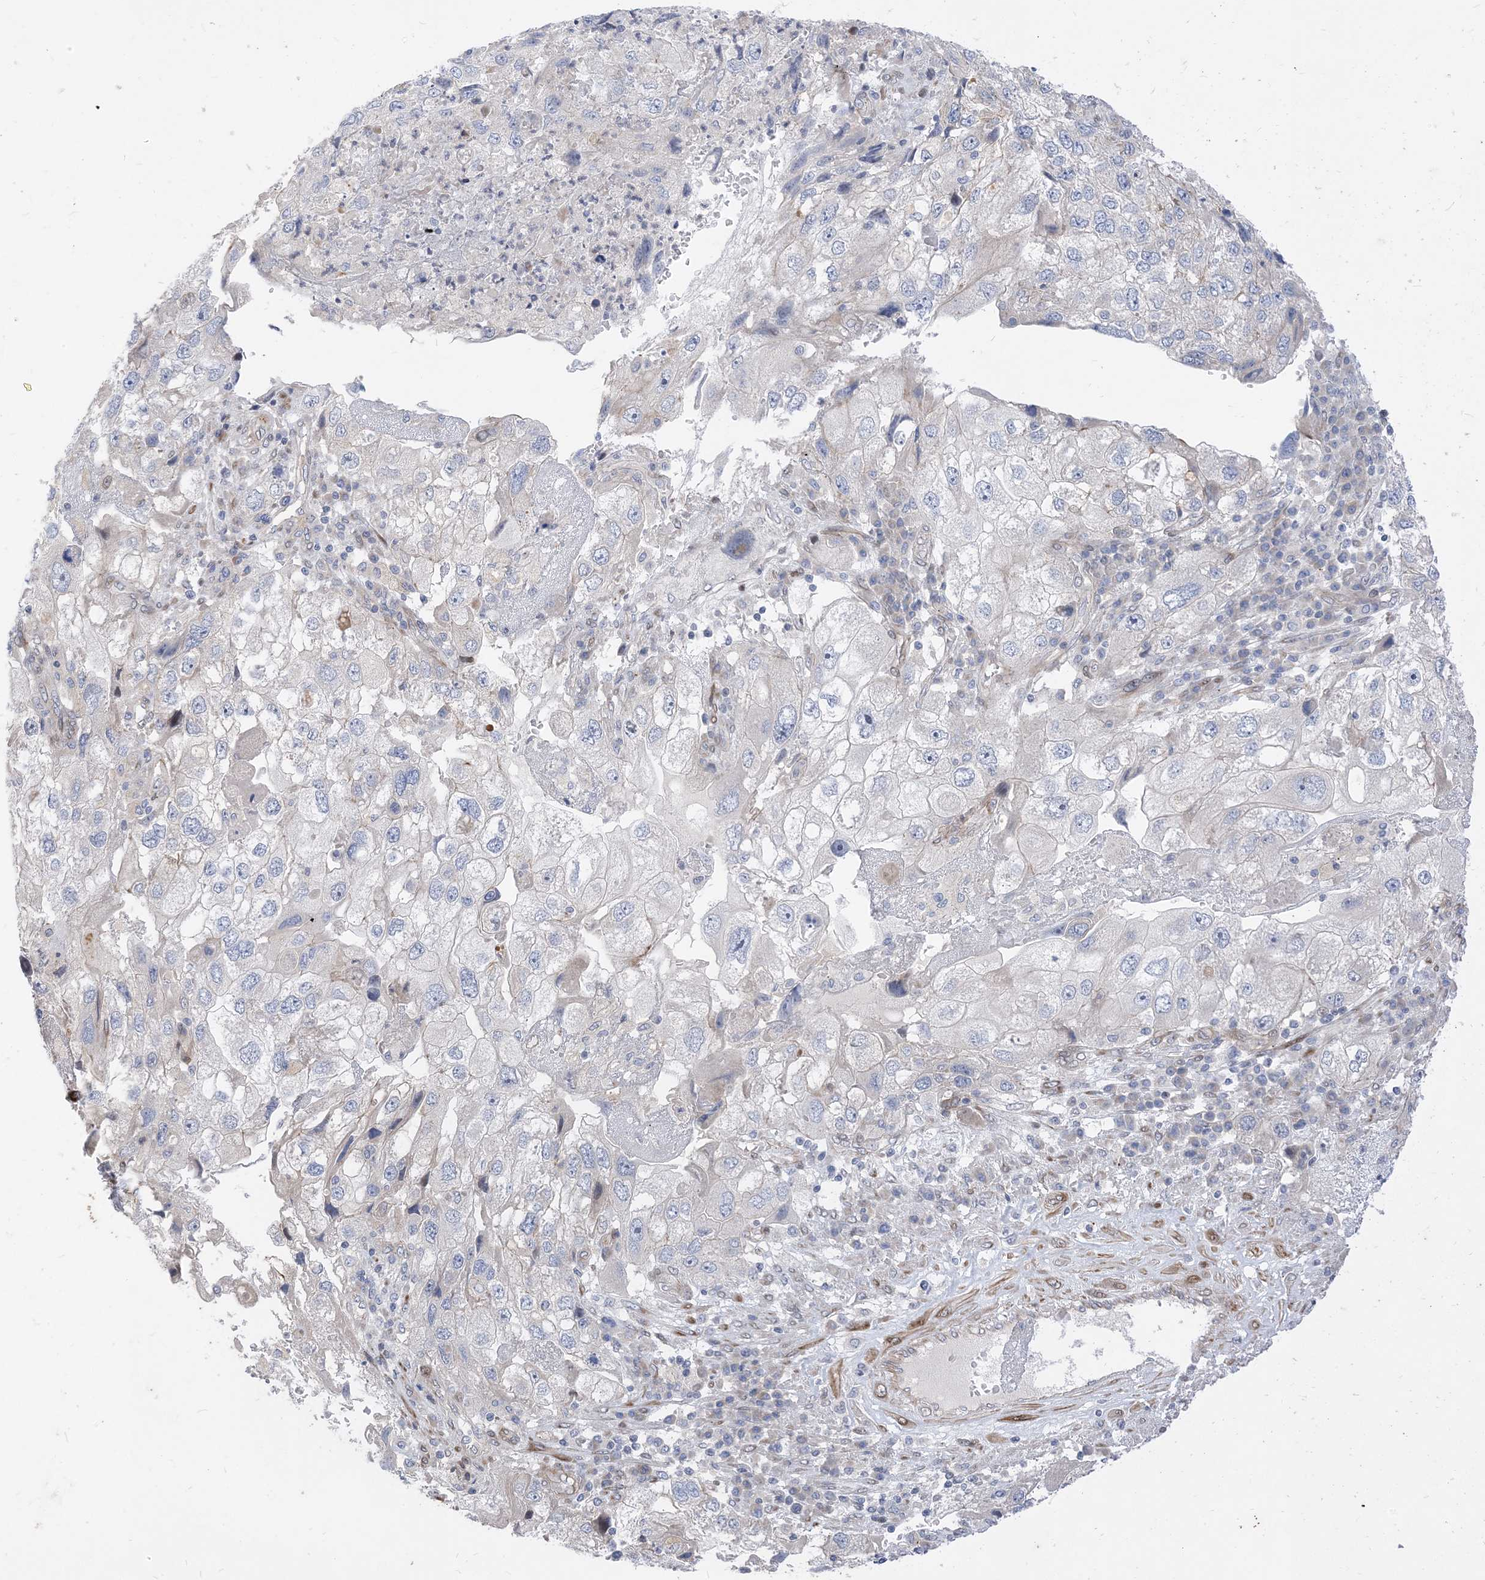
{"staining": {"intensity": "negative", "quantity": "none", "location": "none"}, "tissue": "endometrial cancer", "cell_type": "Tumor cells", "image_type": "cancer", "snomed": [{"axis": "morphology", "description": "Adenocarcinoma, NOS"}, {"axis": "topography", "description": "Endometrium"}], "caption": "A histopathology image of human endometrial adenocarcinoma is negative for staining in tumor cells.", "gene": "TYSND1", "patient": {"sex": "female", "age": 49}}